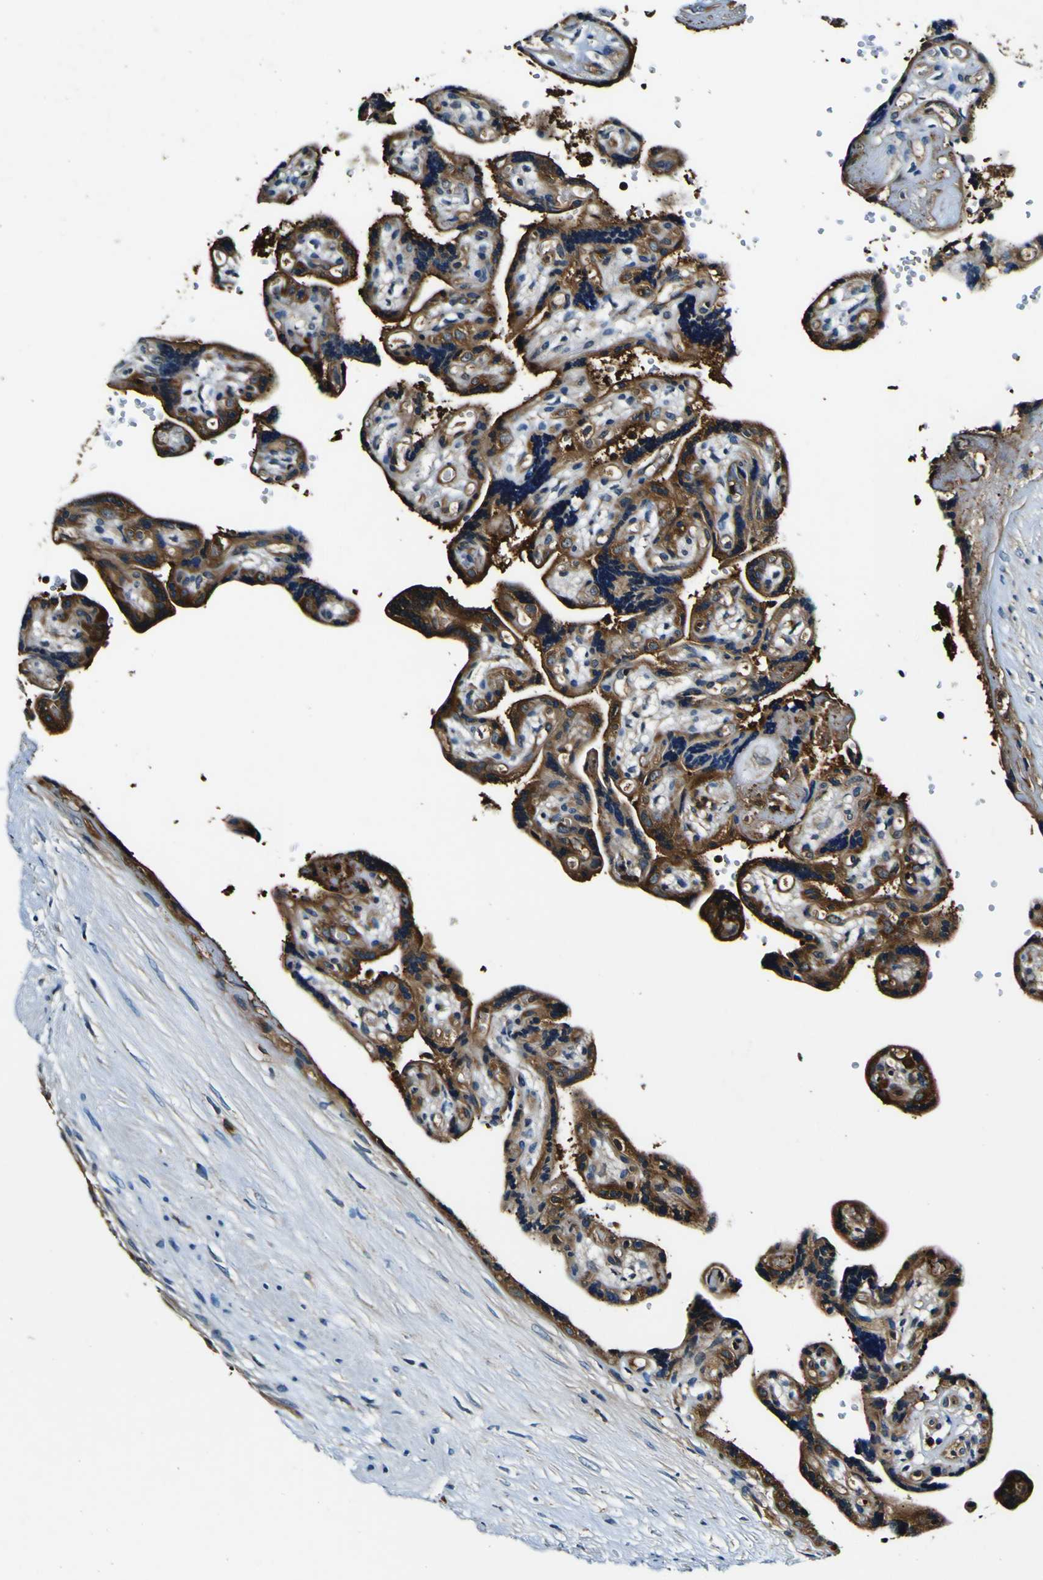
{"staining": {"intensity": "weak", "quantity": ">75%", "location": "cytoplasmic/membranous"}, "tissue": "placenta", "cell_type": "Decidual cells", "image_type": "normal", "snomed": [{"axis": "morphology", "description": "Normal tissue, NOS"}, {"axis": "topography", "description": "Placenta"}], "caption": "Weak cytoplasmic/membranous positivity for a protein is identified in about >75% of decidual cells of benign placenta using immunohistochemistry (IHC).", "gene": "RHOT2", "patient": {"sex": "female", "age": 30}}